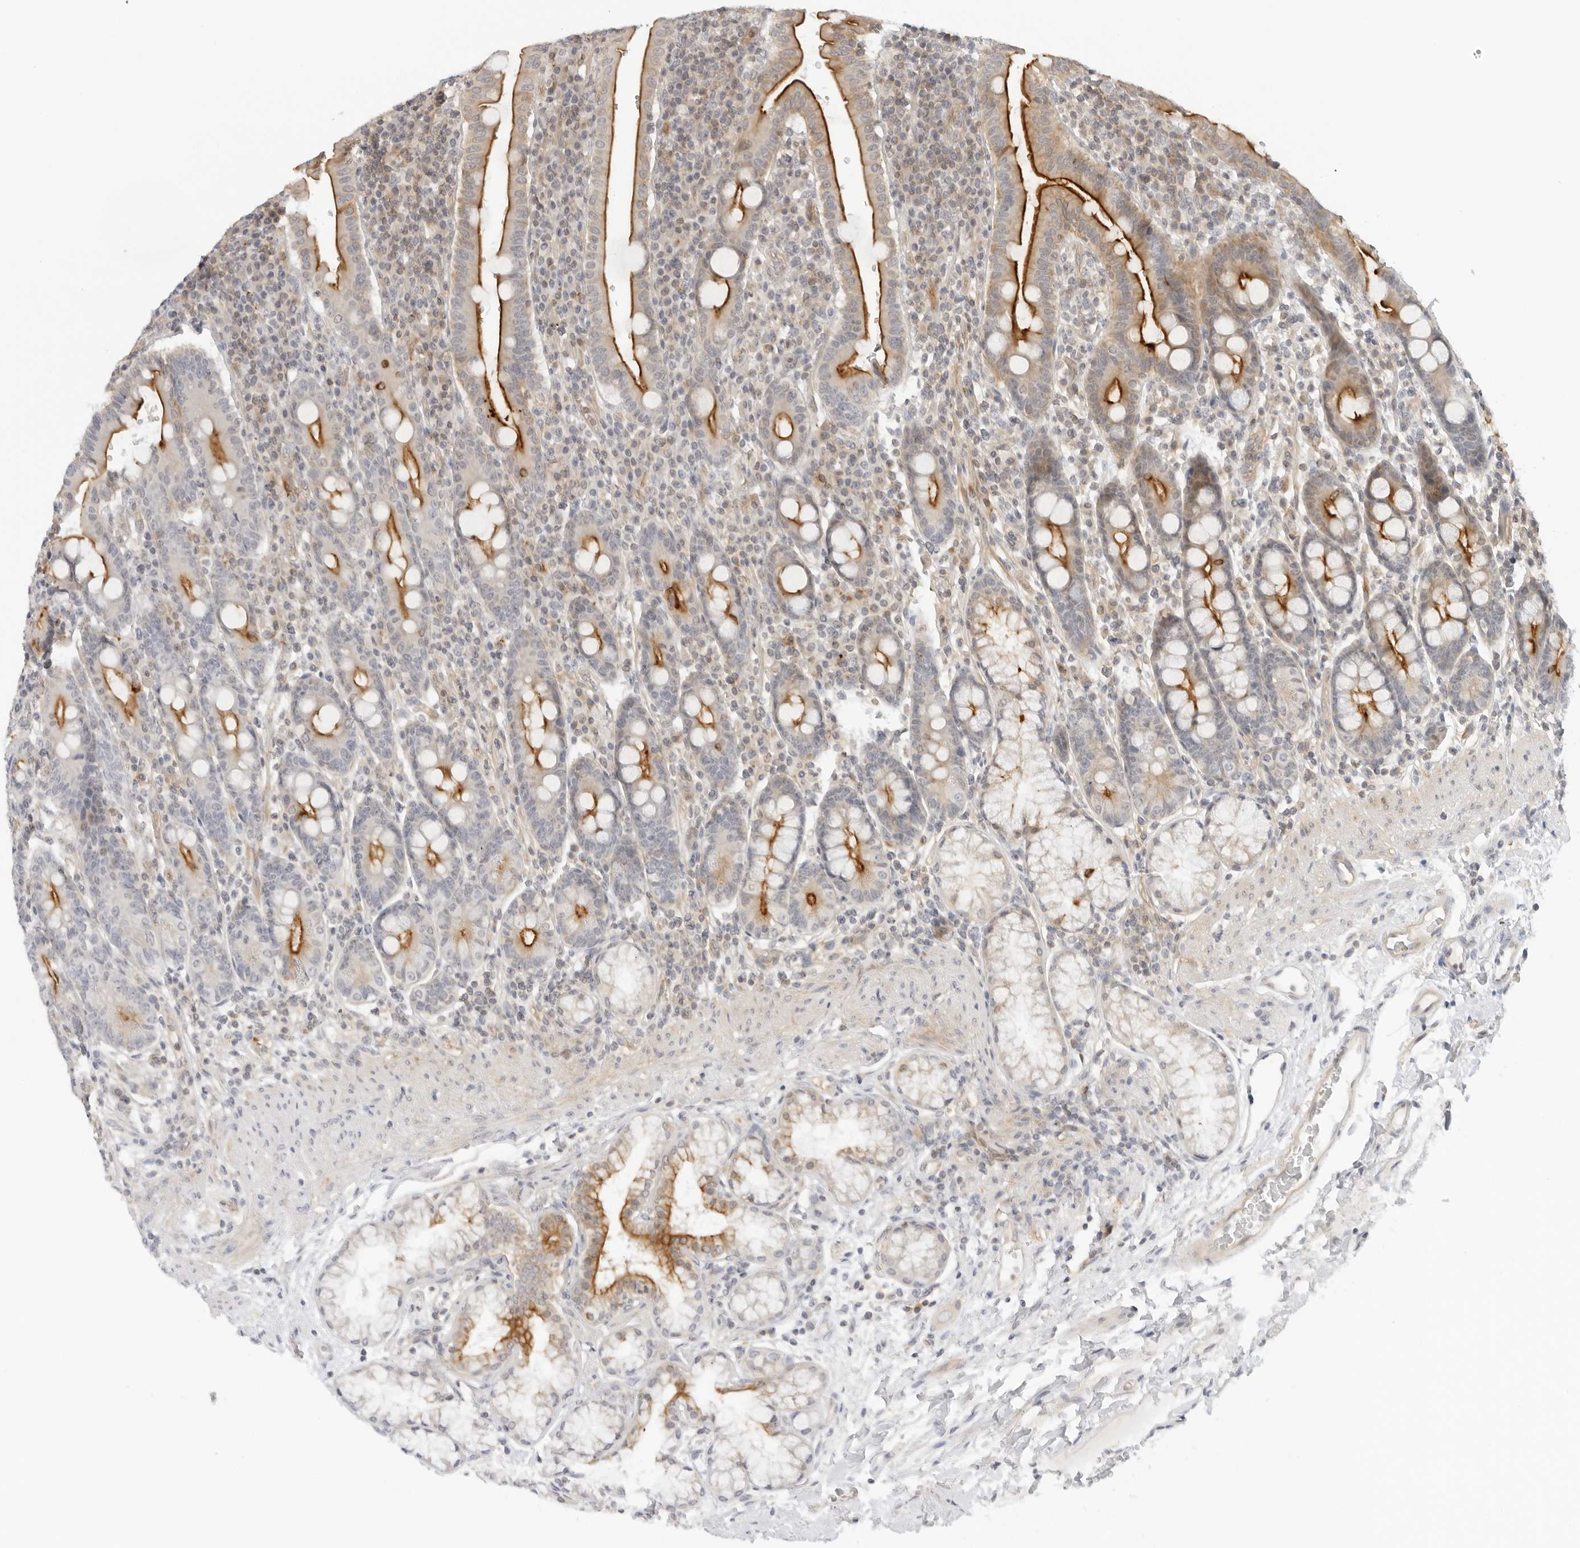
{"staining": {"intensity": "strong", "quantity": "25%-75%", "location": "cytoplasmic/membranous"}, "tissue": "duodenum", "cell_type": "Glandular cells", "image_type": "normal", "snomed": [{"axis": "morphology", "description": "Normal tissue, NOS"}, {"axis": "morphology", "description": "Adenocarcinoma, NOS"}, {"axis": "topography", "description": "Pancreas"}, {"axis": "topography", "description": "Duodenum"}], "caption": "Immunohistochemistry (IHC) micrograph of unremarkable duodenum: human duodenum stained using IHC reveals high levels of strong protein expression localized specifically in the cytoplasmic/membranous of glandular cells, appearing as a cytoplasmic/membranous brown color.", "gene": "OSCP1", "patient": {"sex": "male", "age": 50}}